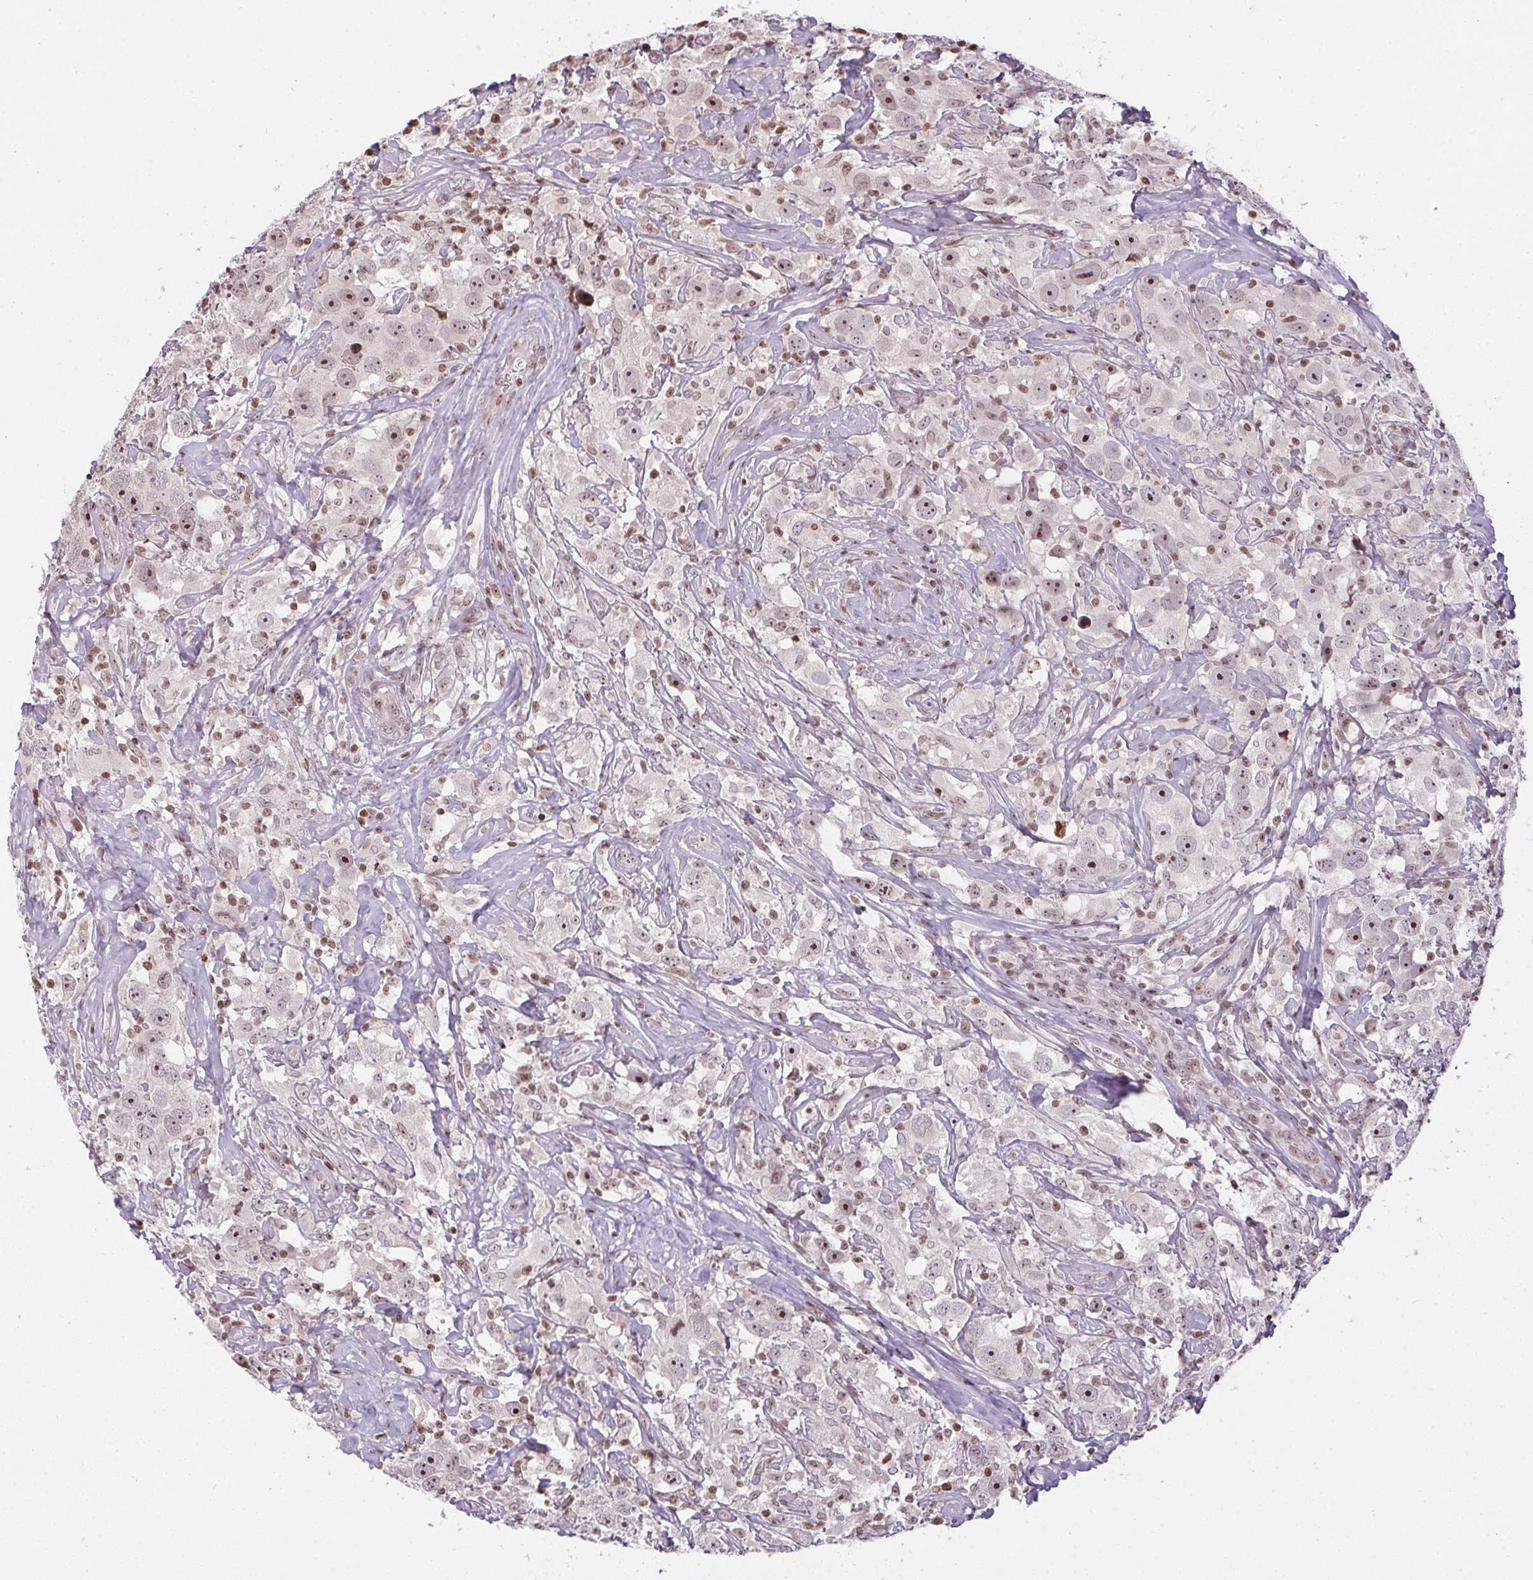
{"staining": {"intensity": "moderate", "quantity": "25%-75%", "location": "nuclear"}, "tissue": "testis cancer", "cell_type": "Tumor cells", "image_type": "cancer", "snomed": [{"axis": "morphology", "description": "Seminoma, NOS"}, {"axis": "topography", "description": "Testis"}], "caption": "High-magnification brightfield microscopy of testis seminoma stained with DAB (brown) and counterstained with hematoxylin (blue). tumor cells exhibit moderate nuclear expression is identified in about25%-75% of cells.", "gene": "RNF181", "patient": {"sex": "male", "age": 49}}